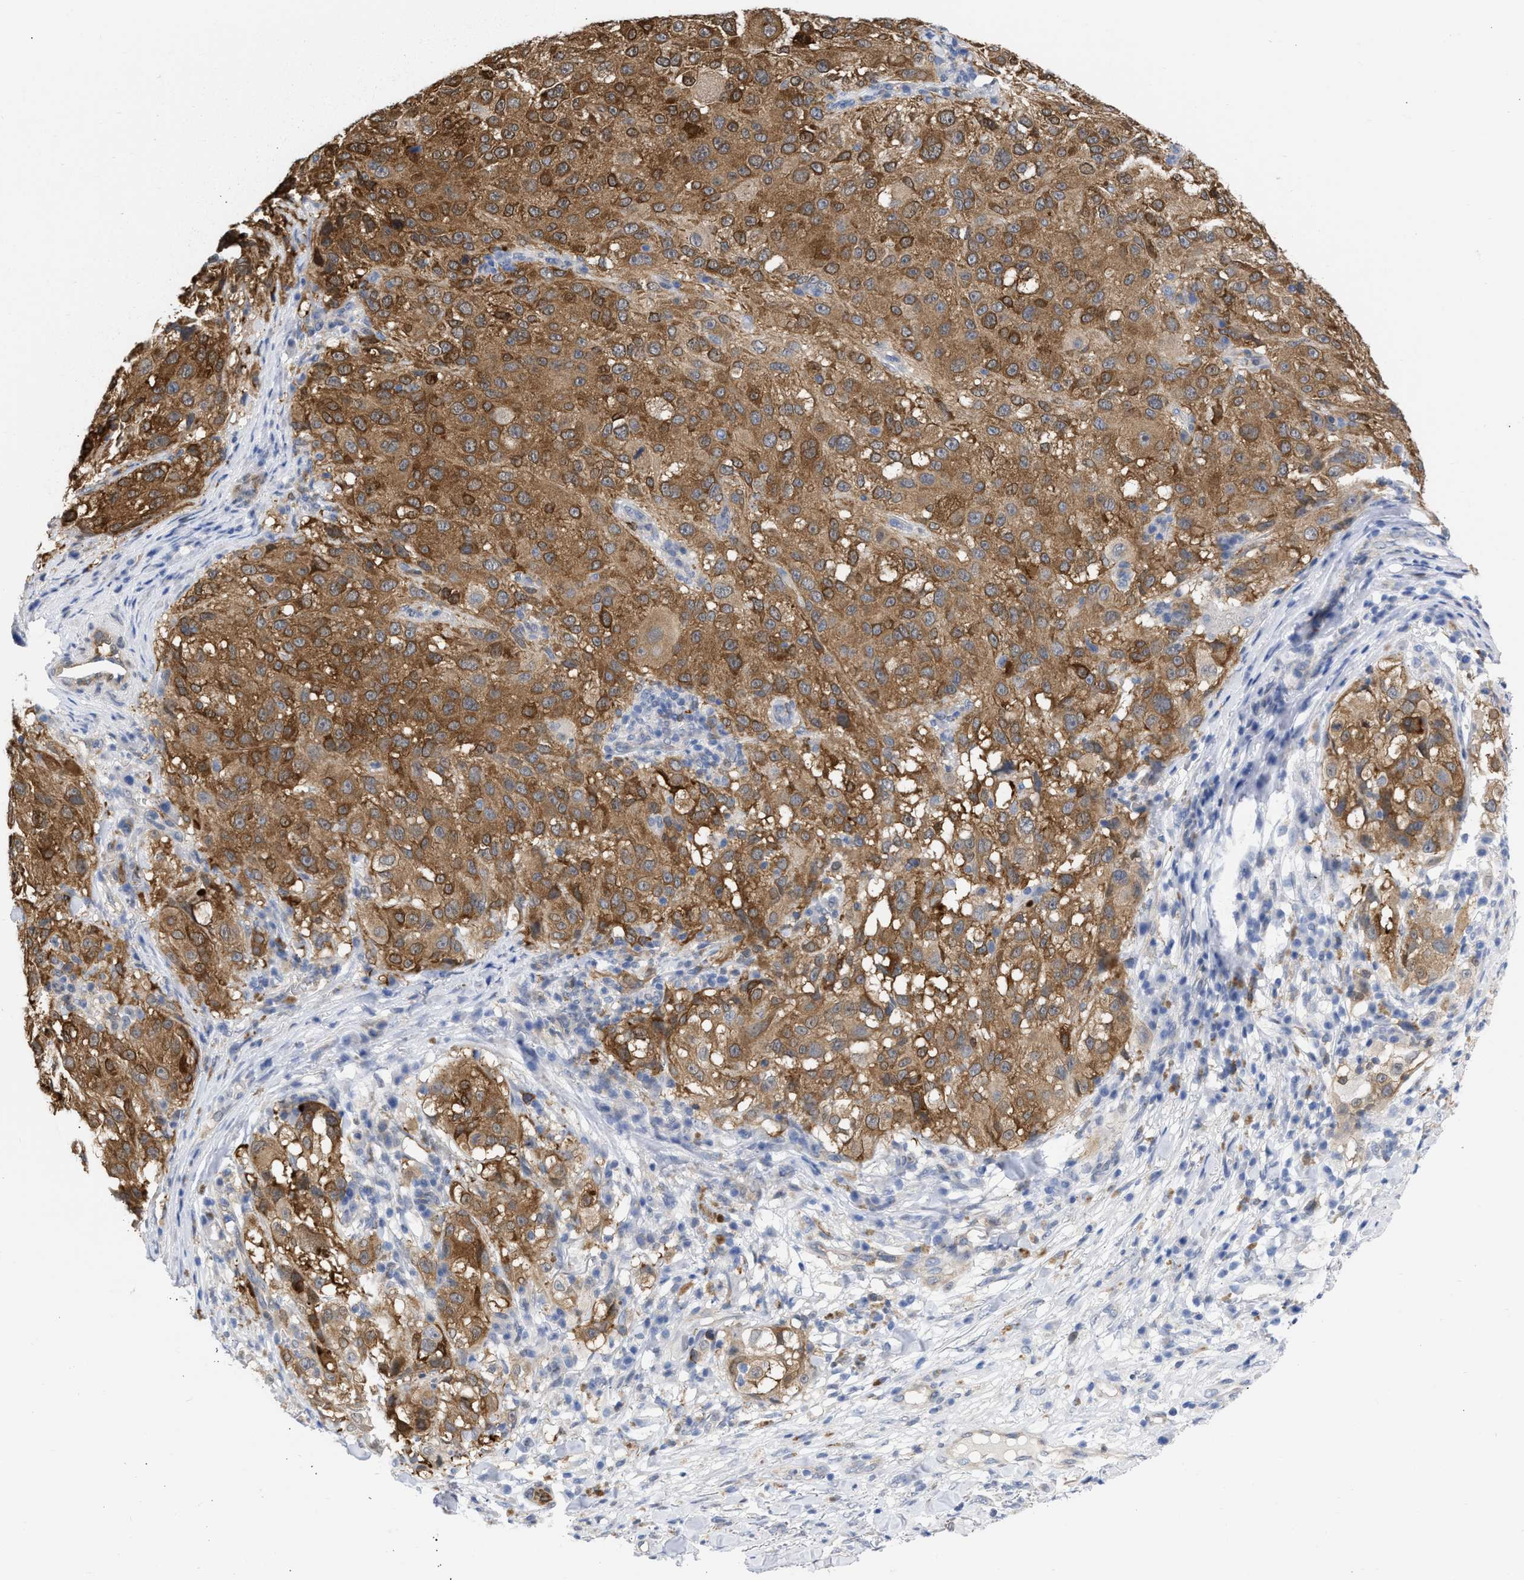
{"staining": {"intensity": "strong", "quantity": ">75%", "location": "cytoplasmic/membranous,nuclear"}, "tissue": "melanoma", "cell_type": "Tumor cells", "image_type": "cancer", "snomed": [{"axis": "morphology", "description": "Necrosis, NOS"}, {"axis": "morphology", "description": "Malignant melanoma, NOS"}, {"axis": "topography", "description": "Skin"}], "caption": "Protein staining of melanoma tissue exhibits strong cytoplasmic/membranous and nuclear staining in approximately >75% of tumor cells.", "gene": "THRA", "patient": {"sex": "female", "age": 87}}